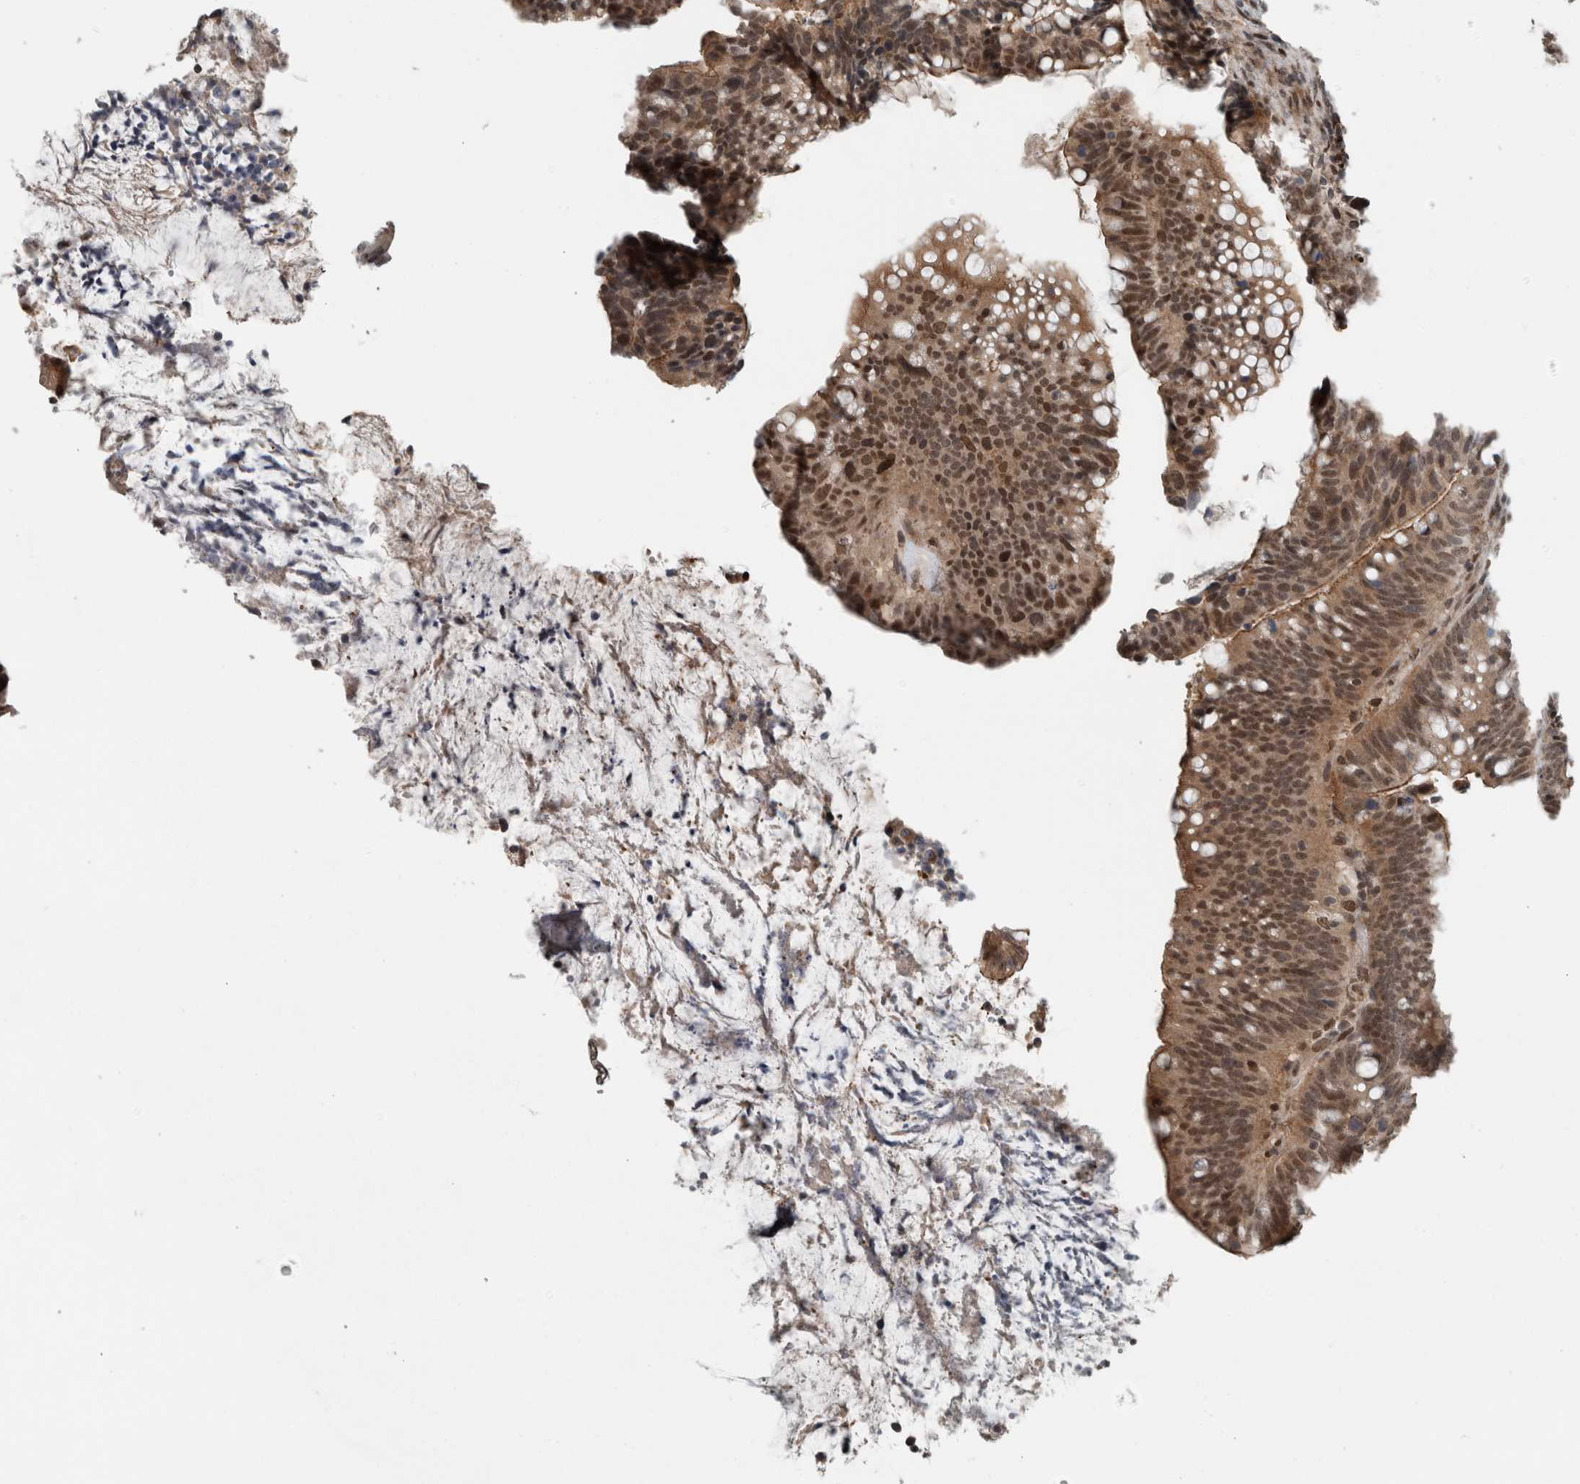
{"staining": {"intensity": "weak", "quantity": ">75%", "location": "cytoplasmic/membranous,nuclear"}, "tissue": "colorectal cancer", "cell_type": "Tumor cells", "image_type": "cancer", "snomed": [{"axis": "morphology", "description": "Adenocarcinoma, NOS"}, {"axis": "topography", "description": "Colon"}], "caption": "Colorectal cancer (adenocarcinoma) stained for a protein (brown) exhibits weak cytoplasmic/membranous and nuclear positive positivity in about >75% of tumor cells.", "gene": "SPAG7", "patient": {"sex": "female", "age": 66}}